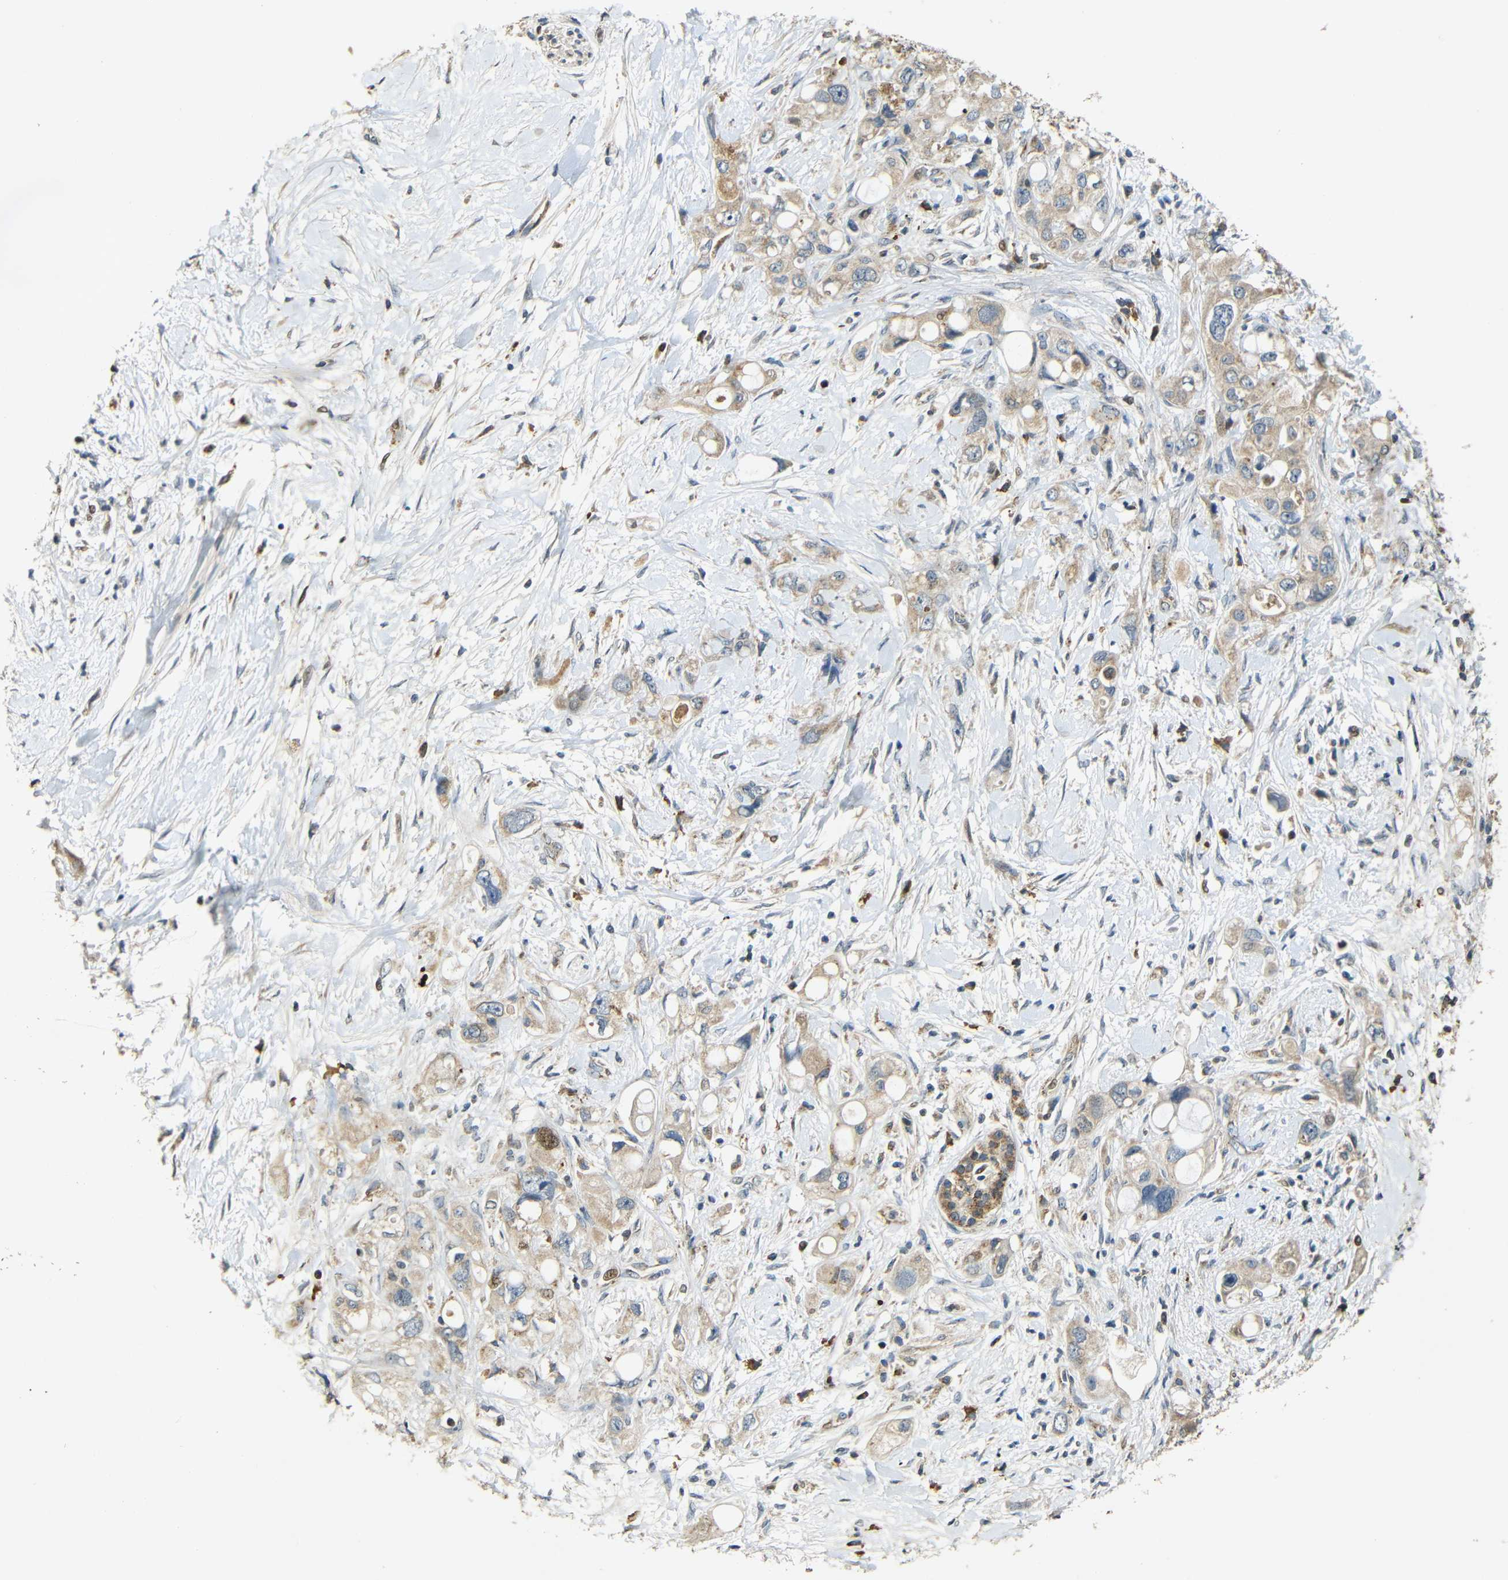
{"staining": {"intensity": "moderate", "quantity": ">75%", "location": "cytoplasmic/membranous"}, "tissue": "pancreatic cancer", "cell_type": "Tumor cells", "image_type": "cancer", "snomed": [{"axis": "morphology", "description": "Adenocarcinoma, NOS"}, {"axis": "topography", "description": "Pancreas"}], "caption": "Immunohistochemical staining of pancreatic cancer exhibits moderate cytoplasmic/membranous protein expression in about >75% of tumor cells. (DAB IHC with brightfield microscopy, high magnification).", "gene": "KAZALD1", "patient": {"sex": "female", "age": 56}}